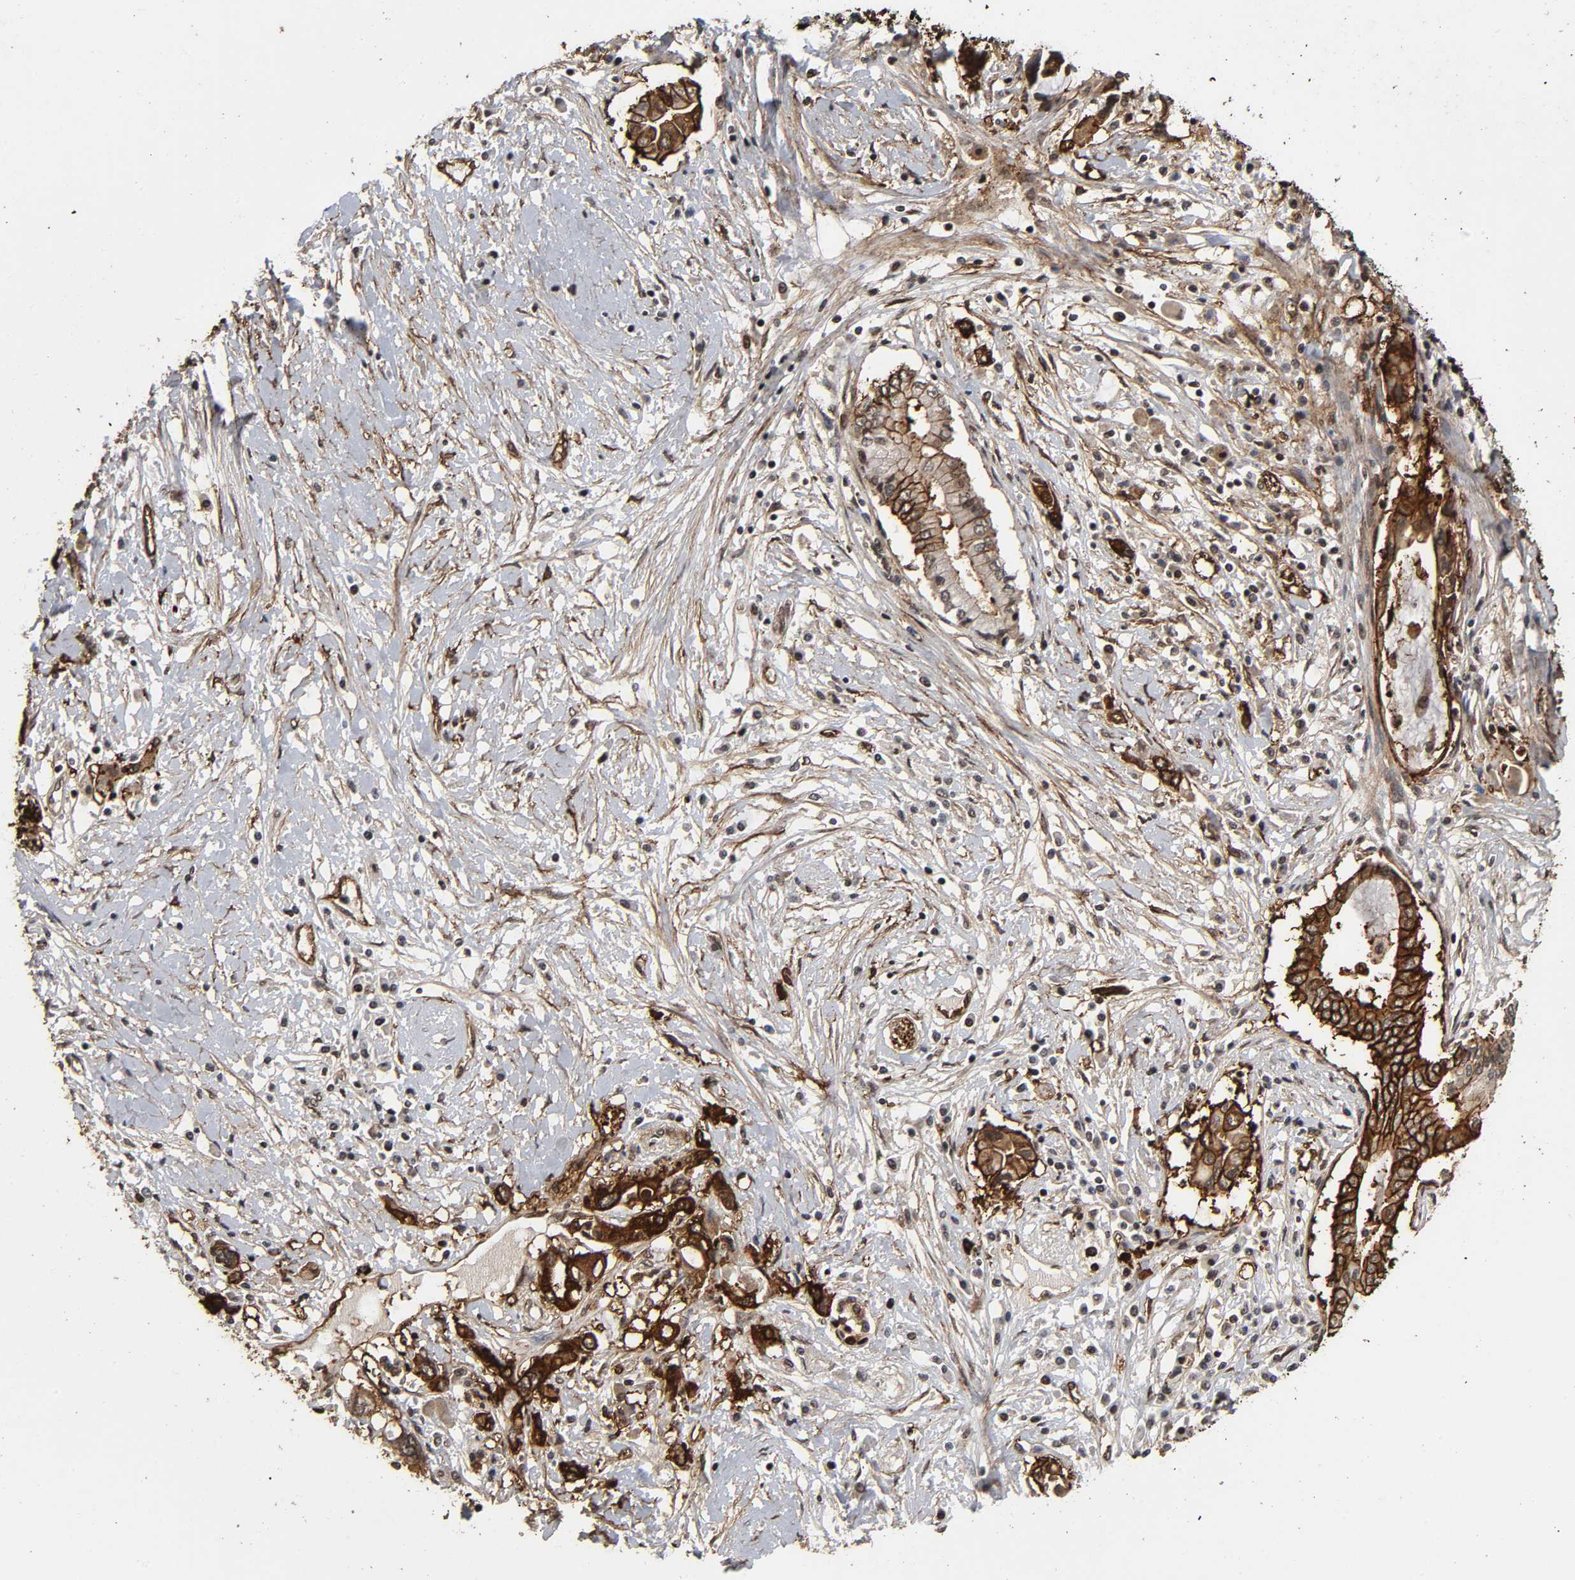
{"staining": {"intensity": "strong", "quantity": ">75%", "location": "cytoplasmic/membranous,nuclear"}, "tissue": "pancreatic cancer", "cell_type": "Tumor cells", "image_type": "cancer", "snomed": [{"axis": "morphology", "description": "Adenocarcinoma, NOS"}, {"axis": "topography", "description": "Pancreas"}], "caption": "Protein staining by IHC shows strong cytoplasmic/membranous and nuclear expression in about >75% of tumor cells in pancreatic adenocarcinoma. The protein of interest is shown in brown color, while the nuclei are stained blue.", "gene": "AHNAK2", "patient": {"sex": "female", "age": 57}}